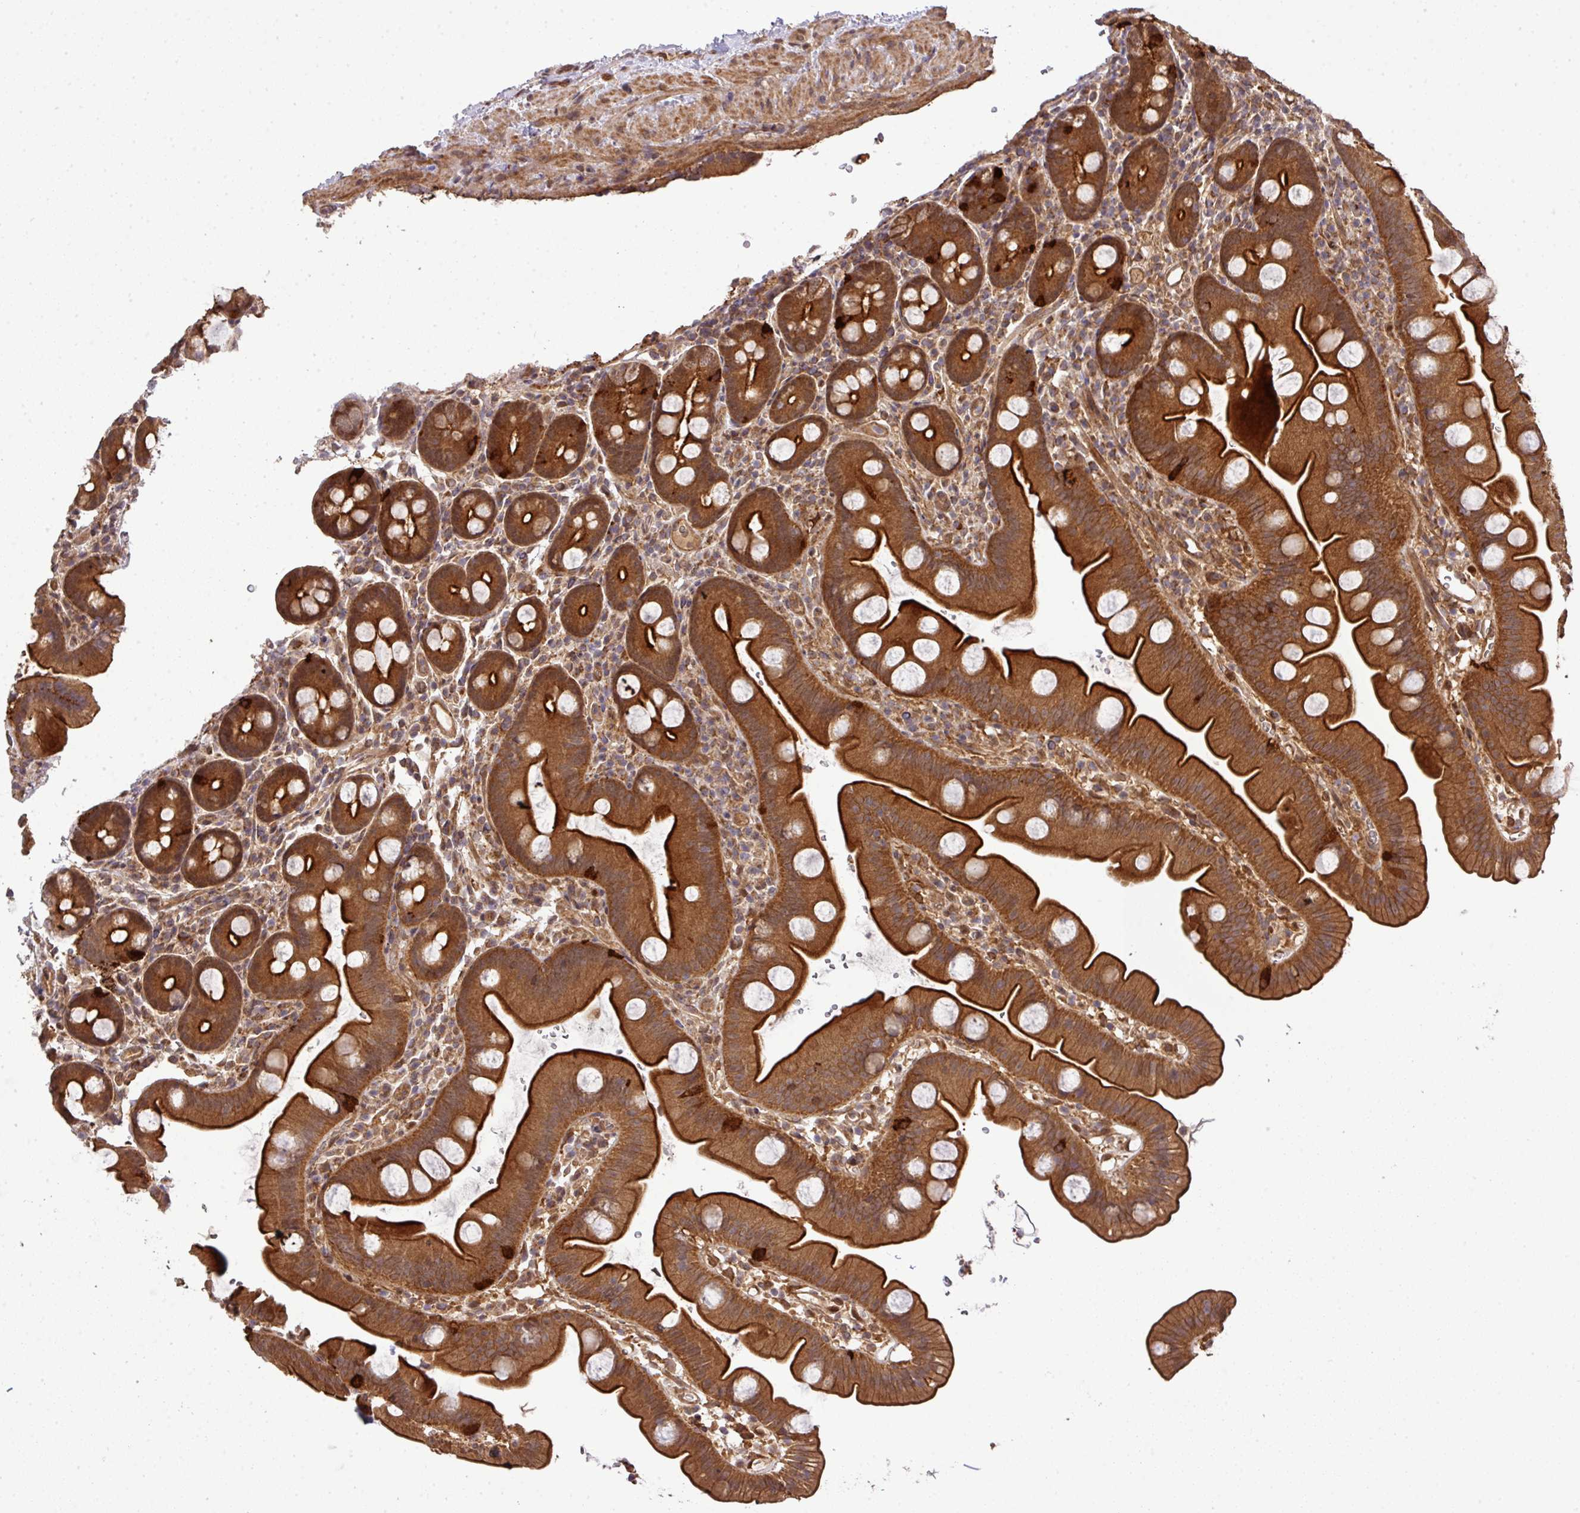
{"staining": {"intensity": "strong", "quantity": ">75%", "location": "cytoplasmic/membranous"}, "tissue": "small intestine", "cell_type": "Glandular cells", "image_type": "normal", "snomed": [{"axis": "morphology", "description": "Normal tissue, NOS"}, {"axis": "topography", "description": "Small intestine"}], "caption": "Small intestine stained with immunohistochemistry (IHC) demonstrates strong cytoplasmic/membranous positivity in approximately >75% of glandular cells.", "gene": "ARPIN", "patient": {"sex": "female", "age": 68}}